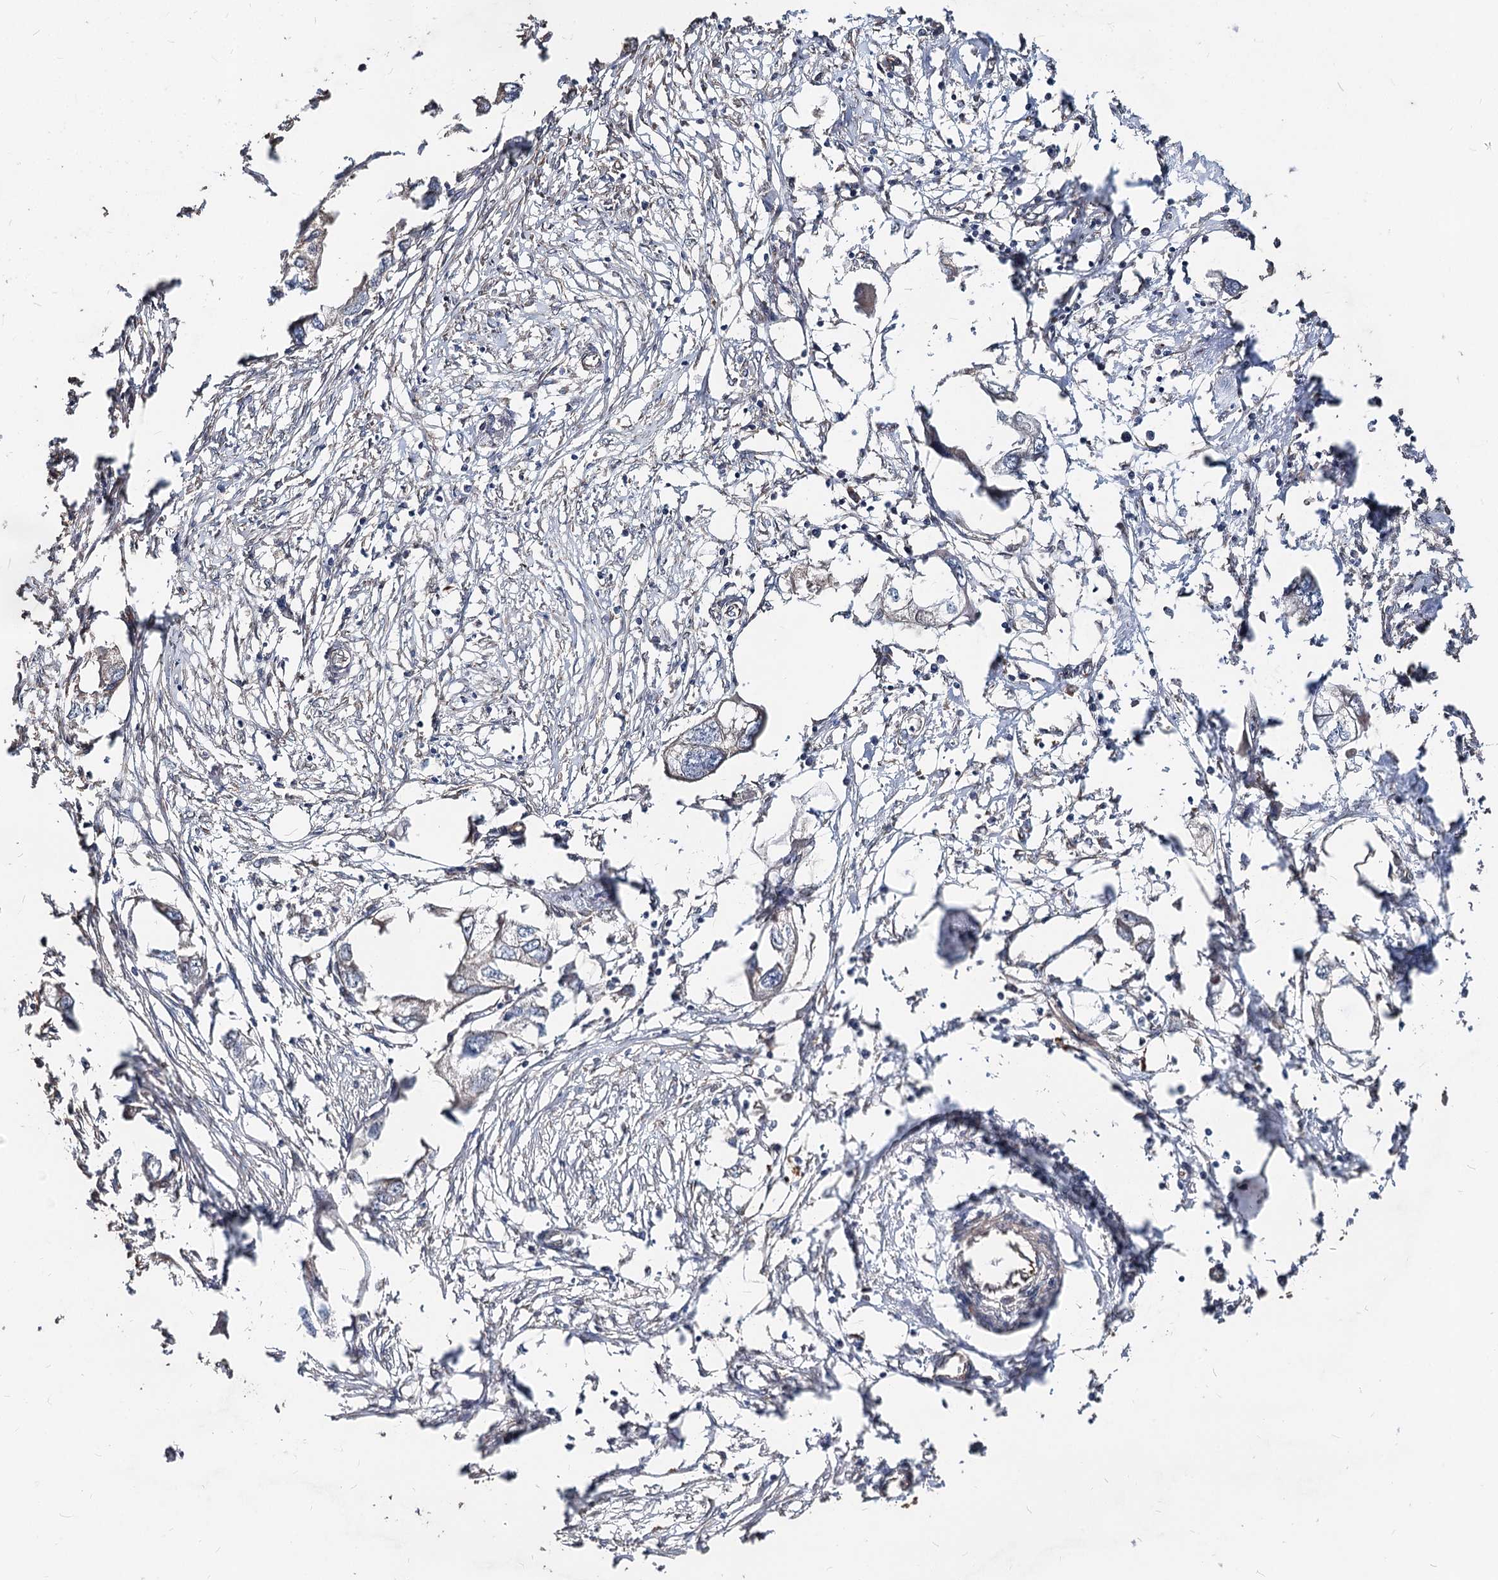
{"staining": {"intensity": "negative", "quantity": "none", "location": "none"}, "tissue": "endometrial cancer", "cell_type": "Tumor cells", "image_type": "cancer", "snomed": [{"axis": "morphology", "description": "Adenocarcinoma, NOS"}, {"axis": "morphology", "description": "Adenocarcinoma, metastatic, NOS"}, {"axis": "topography", "description": "Adipose tissue"}, {"axis": "topography", "description": "Endometrium"}], "caption": "Metastatic adenocarcinoma (endometrial) was stained to show a protein in brown. There is no significant staining in tumor cells.", "gene": "SPART", "patient": {"sex": "female", "age": 67}}